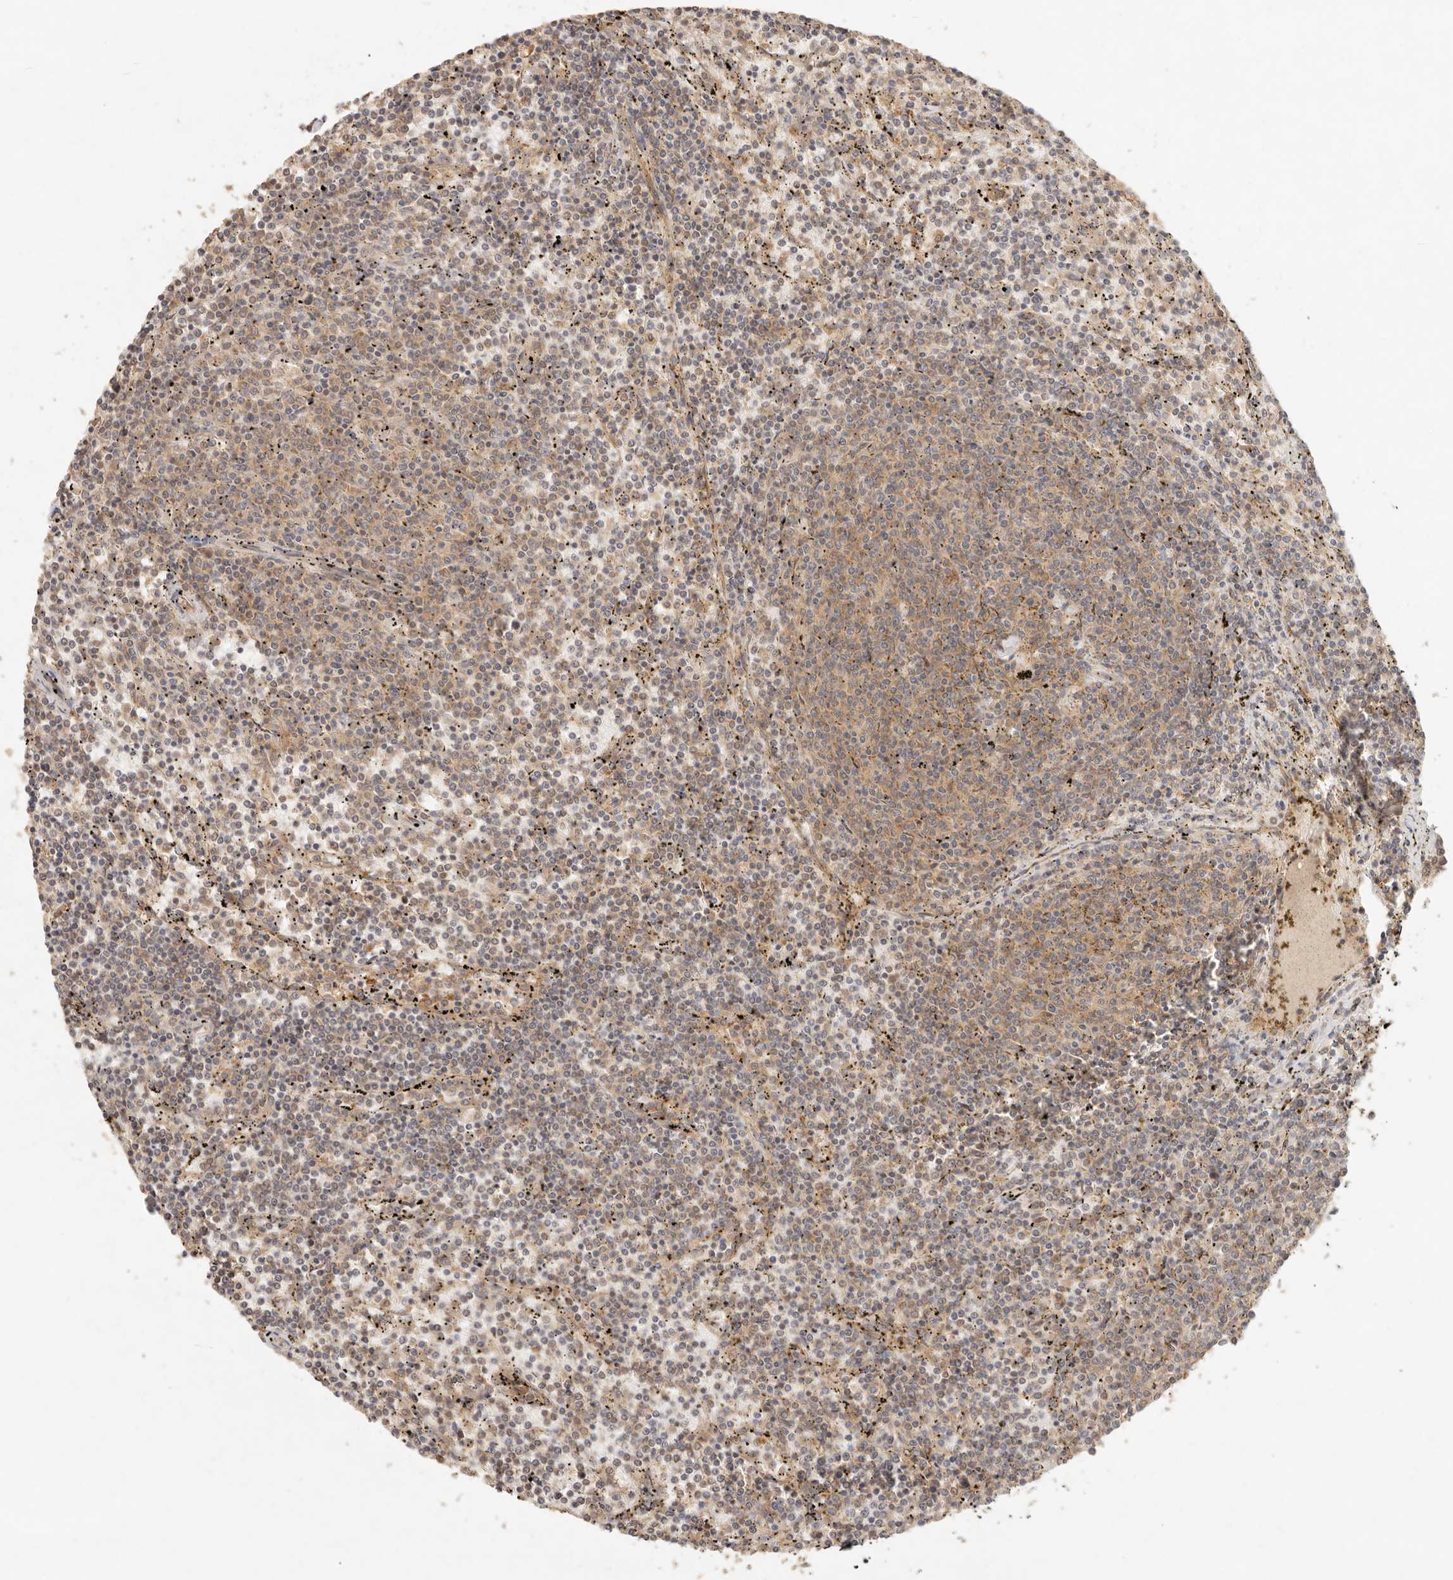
{"staining": {"intensity": "moderate", "quantity": ">75%", "location": "cytoplasmic/membranous"}, "tissue": "lymphoma", "cell_type": "Tumor cells", "image_type": "cancer", "snomed": [{"axis": "morphology", "description": "Malignant lymphoma, non-Hodgkin's type, Low grade"}, {"axis": "topography", "description": "Spleen"}], "caption": "Tumor cells show medium levels of moderate cytoplasmic/membranous staining in approximately >75% of cells in human malignant lymphoma, non-Hodgkin's type (low-grade). The protein of interest is stained brown, and the nuclei are stained in blue (DAB (3,3'-diaminobenzidine) IHC with brightfield microscopy, high magnification).", "gene": "HECTD3", "patient": {"sex": "female", "age": 50}}